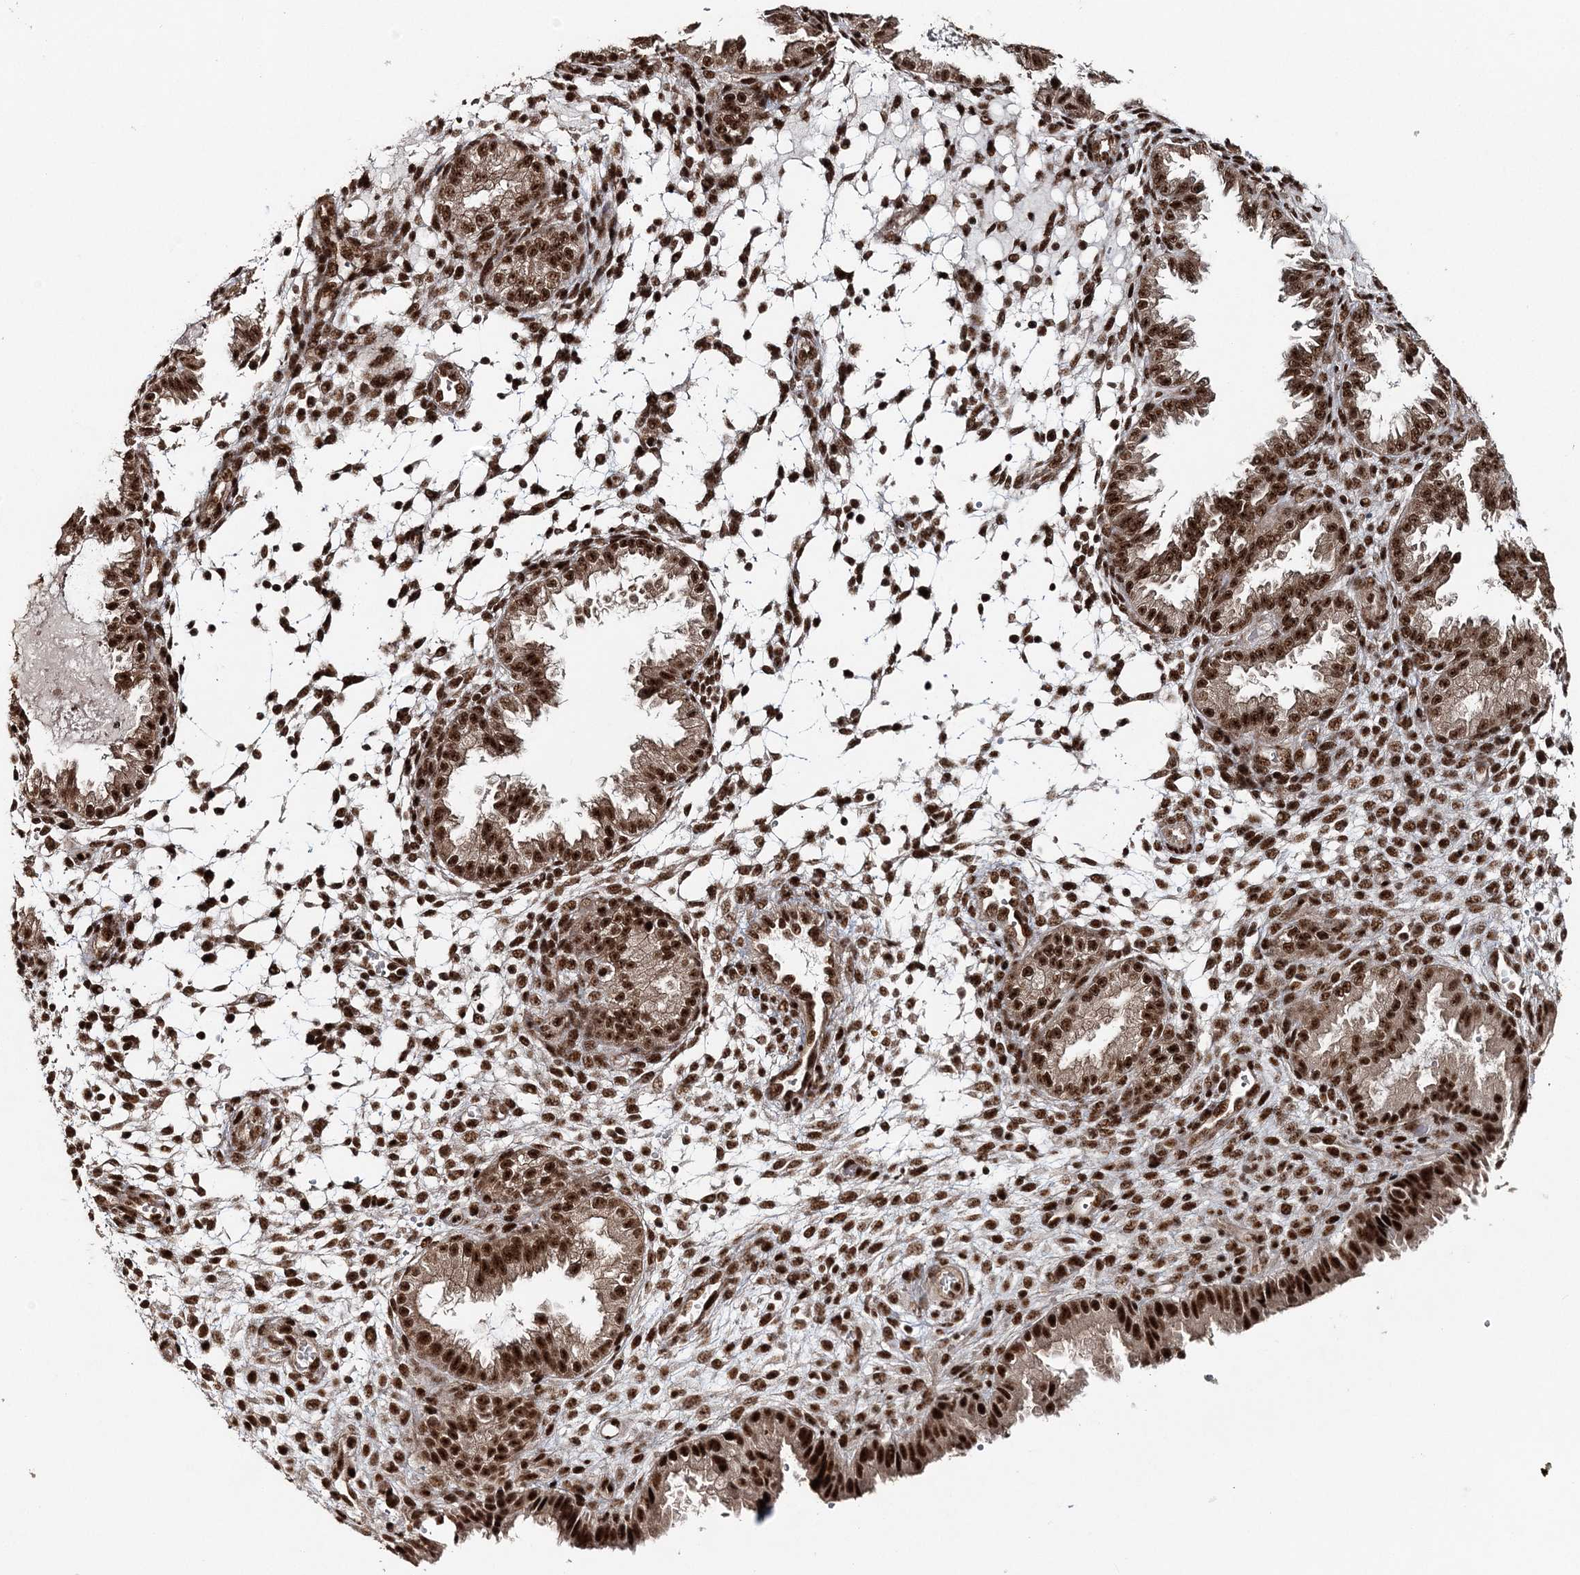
{"staining": {"intensity": "strong", "quantity": "25%-75%", "location": "nuclear"}, "tissue": "endometrium", "cell_type": "Cells in endometrial stroma", "image_type": "normal", "snomed": [{"axis": "morphology", "description": "Normal tissue, NOS"}, {"axis": "topography", "description": "Endometrium"}], "caption": "Strong nuclear staining is appreciated in about 25%-75% of cells in endometrial stroma in normal endometrium.", "gene": "EXOSC8", "patient": {"sex": "female", "age": 33}}